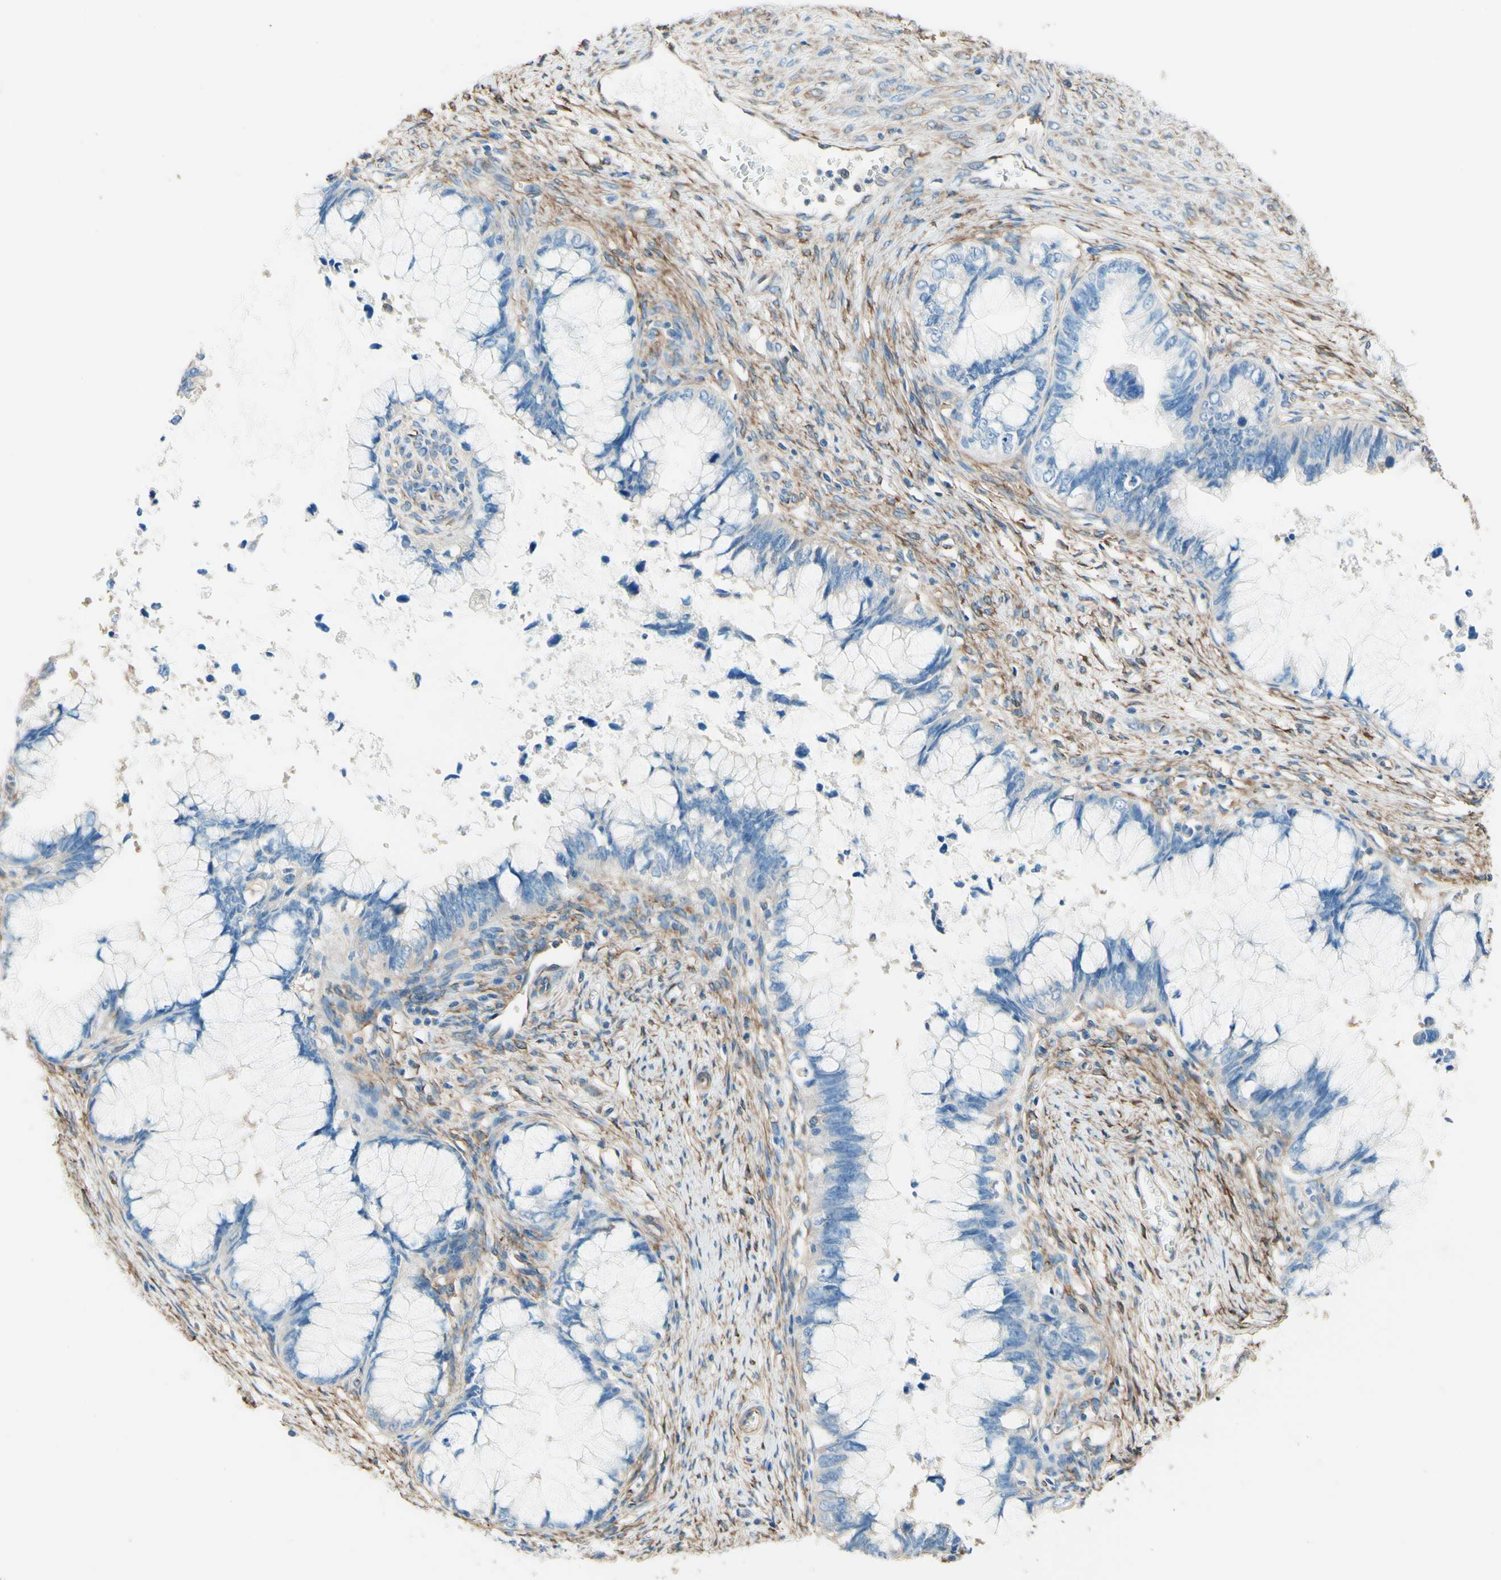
{"staining": {"intensity": "negative", "quantity": "none", "location": "none"}, "tissue": "cervical cancer", "cell_type": "Tumor cells", "image_type": "cancer", "snomed": [{"axis": "morphology", "description": "Adenocarcinoma, NOS"}, {"axis": "topography", "description": "Cervix"}], "caption": "The image exhibits no significant positivity in tumor cells of adenocarcinoma (cervical).", "gene": "DPYSL3", "patient": {"sex": "female", "age": 44}}